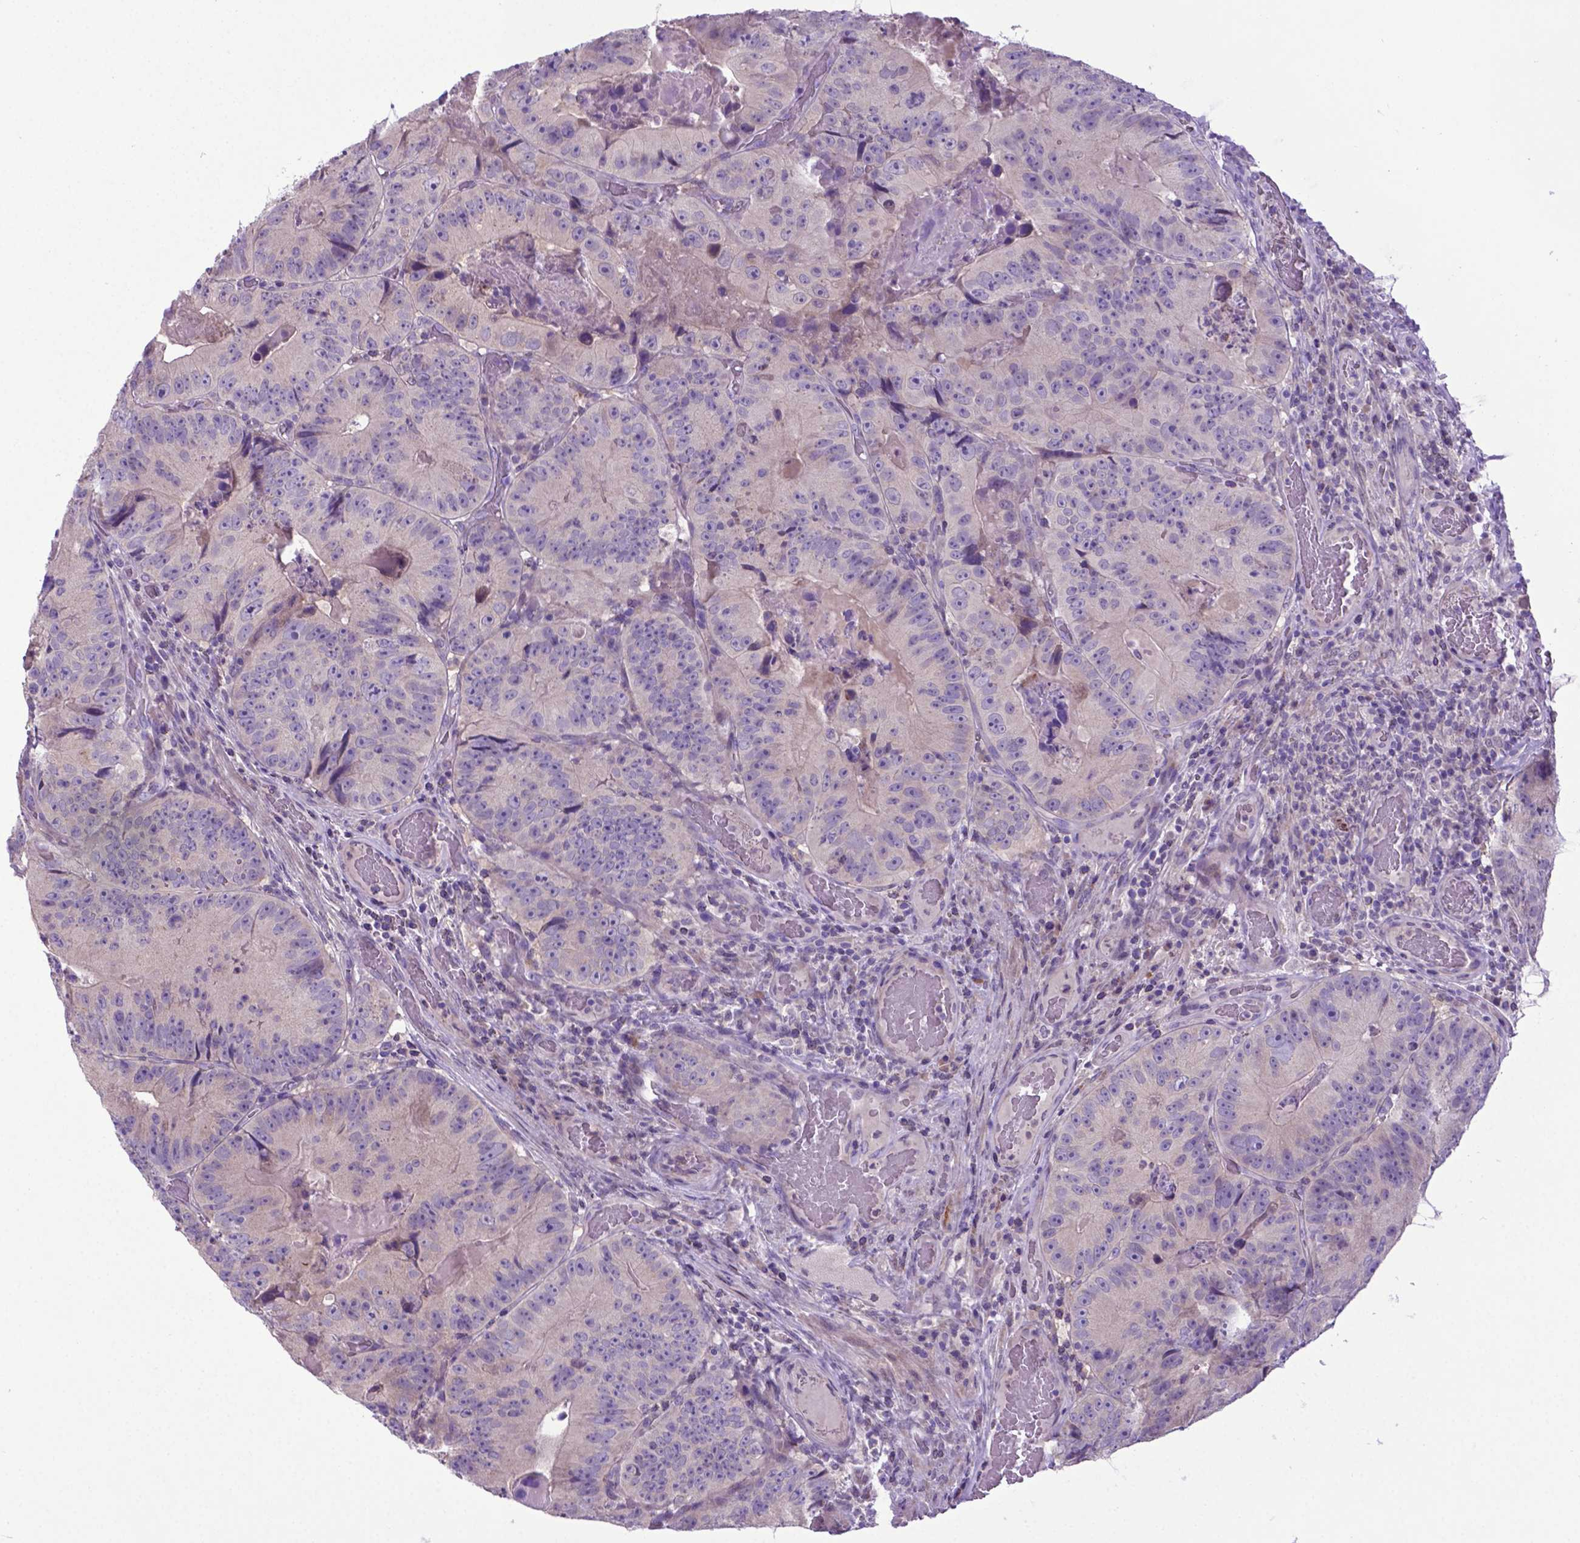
{"staining": {"intensity": "negative", "quantity": "none", "location": "none"}, "tissue": "colorectal cancer", "cell_type": "Tumor cells", "image_type": "cancer", "snomed": [{"axis": "morphology", "description": "Adenocarcinoma, NOS"}, {"axis": "topography", "description": "Colon"}], "caption": "DAB immunohistochemical staining of human colorectal cancer exhibits no significant staining in tumor cells. (Brightfield microscopy of DAB (3,3'-diaminobenzidine) immunohistochemistry at high magnification).", "gene": "ADRA2B", "patient": {"sex": "female", "age": 86}}